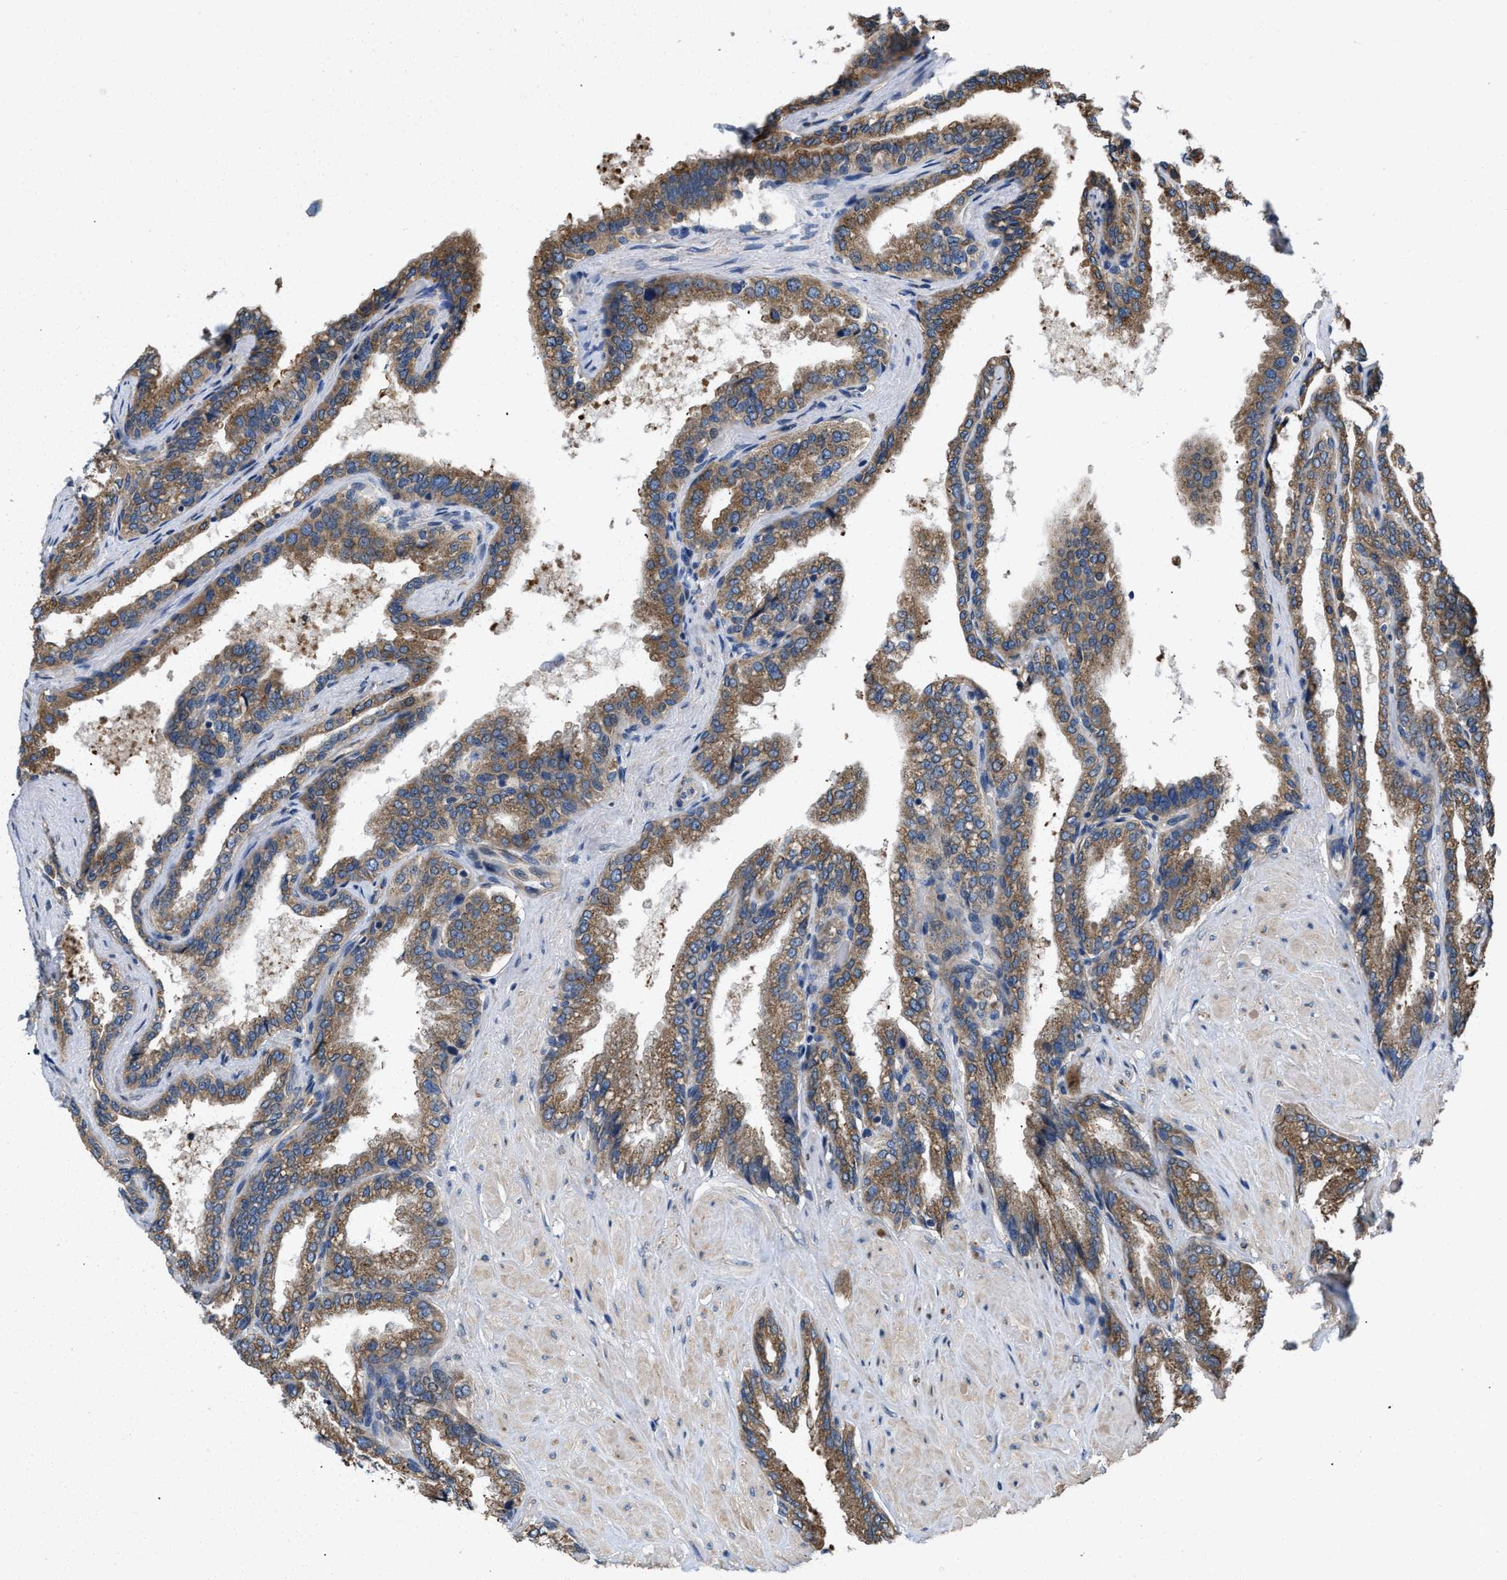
{"staining": {"intensity": "moderate", "quantity": ">75%", "location": "cytoplasmic/membranous"}, "tissue": "seminal vesicle", "cell_type": "Glandular cells", "image_type": "normal", "snomed": [{"axis": "morphology", "description": "Normal tissue, NOS"}, {"axis": "topography", "description": "Seminal veicle"}], "caption": "A photomicrograph showing moderate cytoplasmic/membranous positivity in approximately >75% of glandular cells in normal seminal vesicle, as visualized by brown immunohistochemical staining.", "gene": "CEP128", "patient": {"sex": "male", "age": 46}}